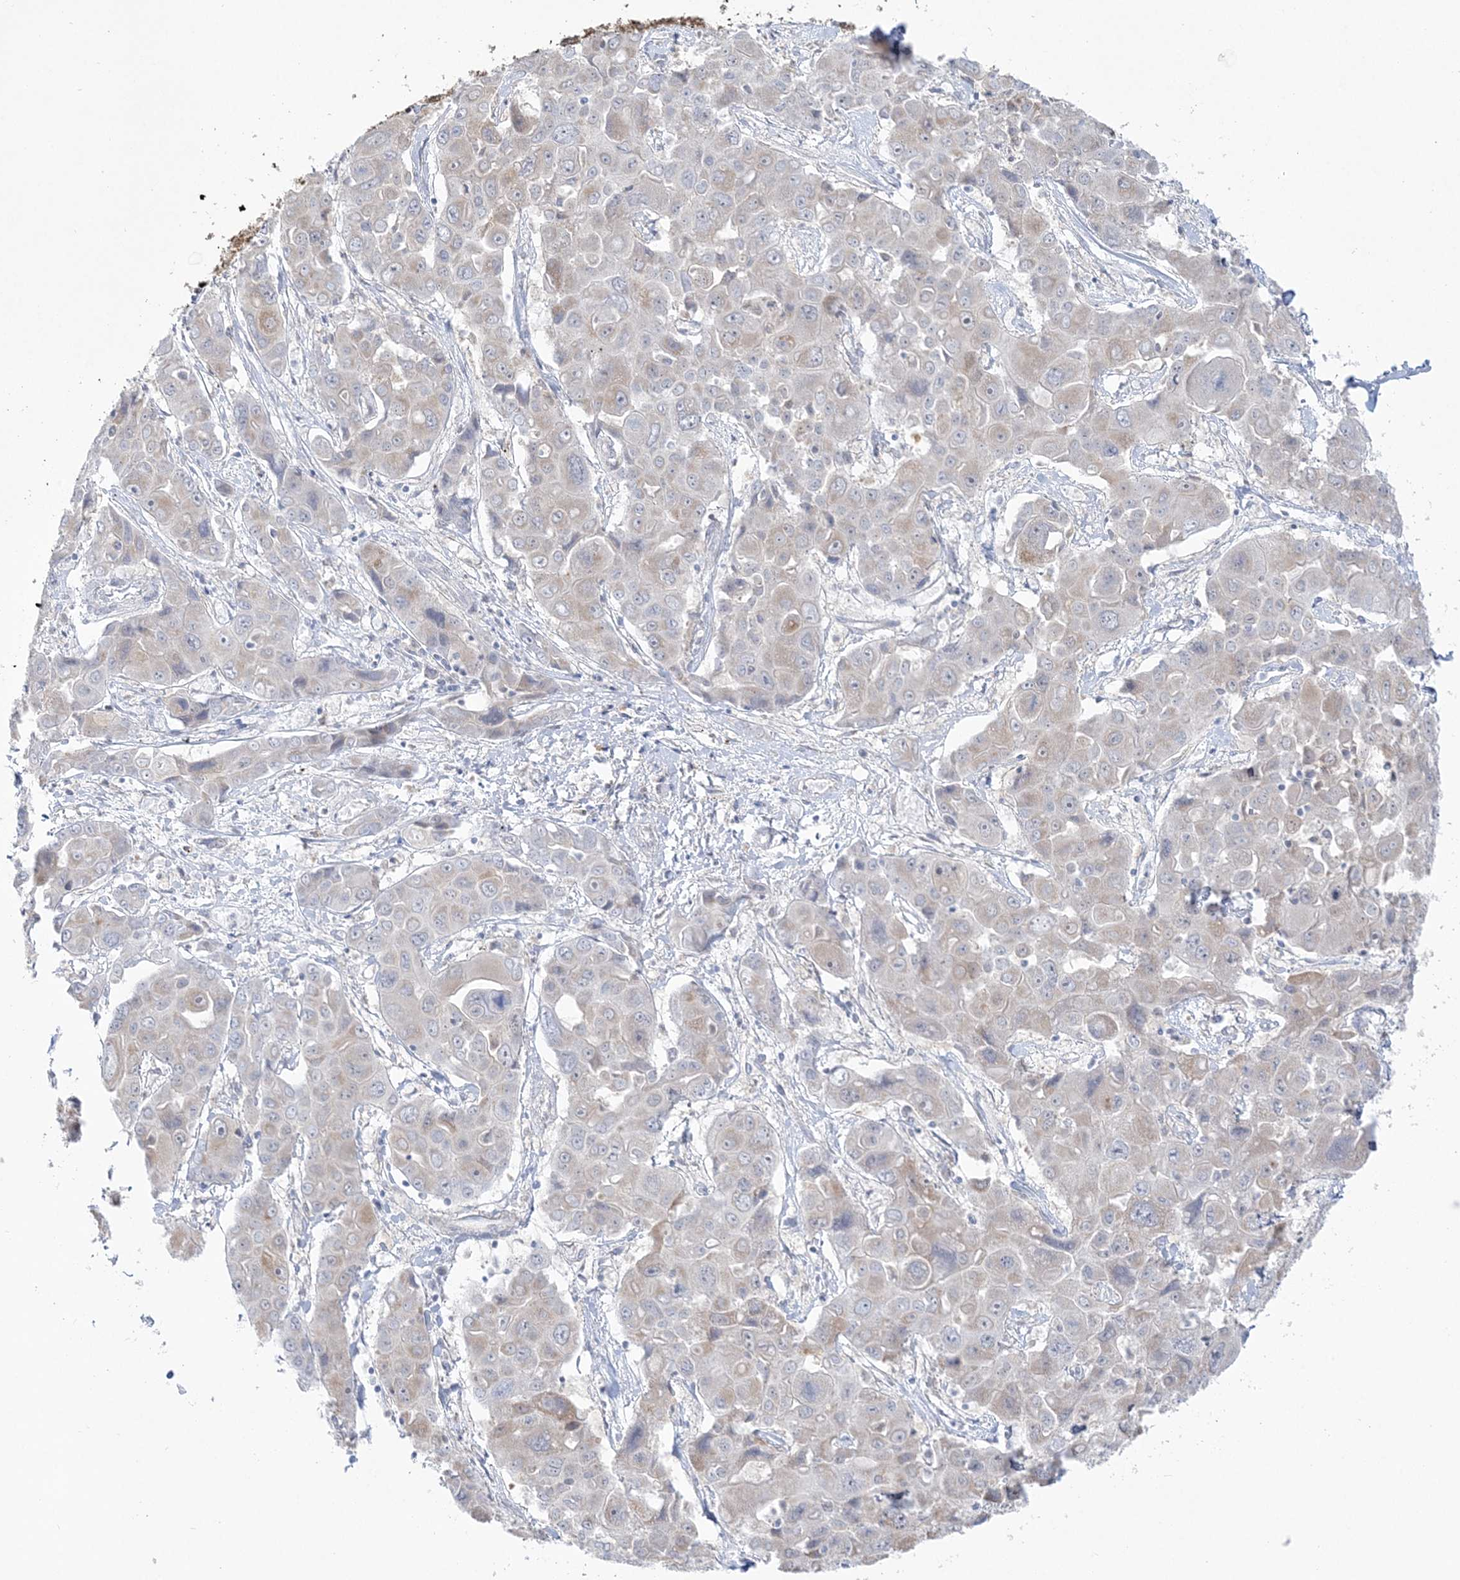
{"staining": {"intensity": "negative", "quantity": "none", "location": "none"}, "tissue": "liver cancer", "cell_type": "Tumor cells", "image_type": "cancer", "snomed": [{"axis": "morphology", "description": "Cholangiocarcinoma"}, {"axis": "topography", "description": "Liver"}], "caption": "Liver cholangiocarcinoma was stained to show a protein in brown. There is no significant positivity in tumor cells.", "gene": "PCBD1", "patient": {"sex": "male", "age": 67}}